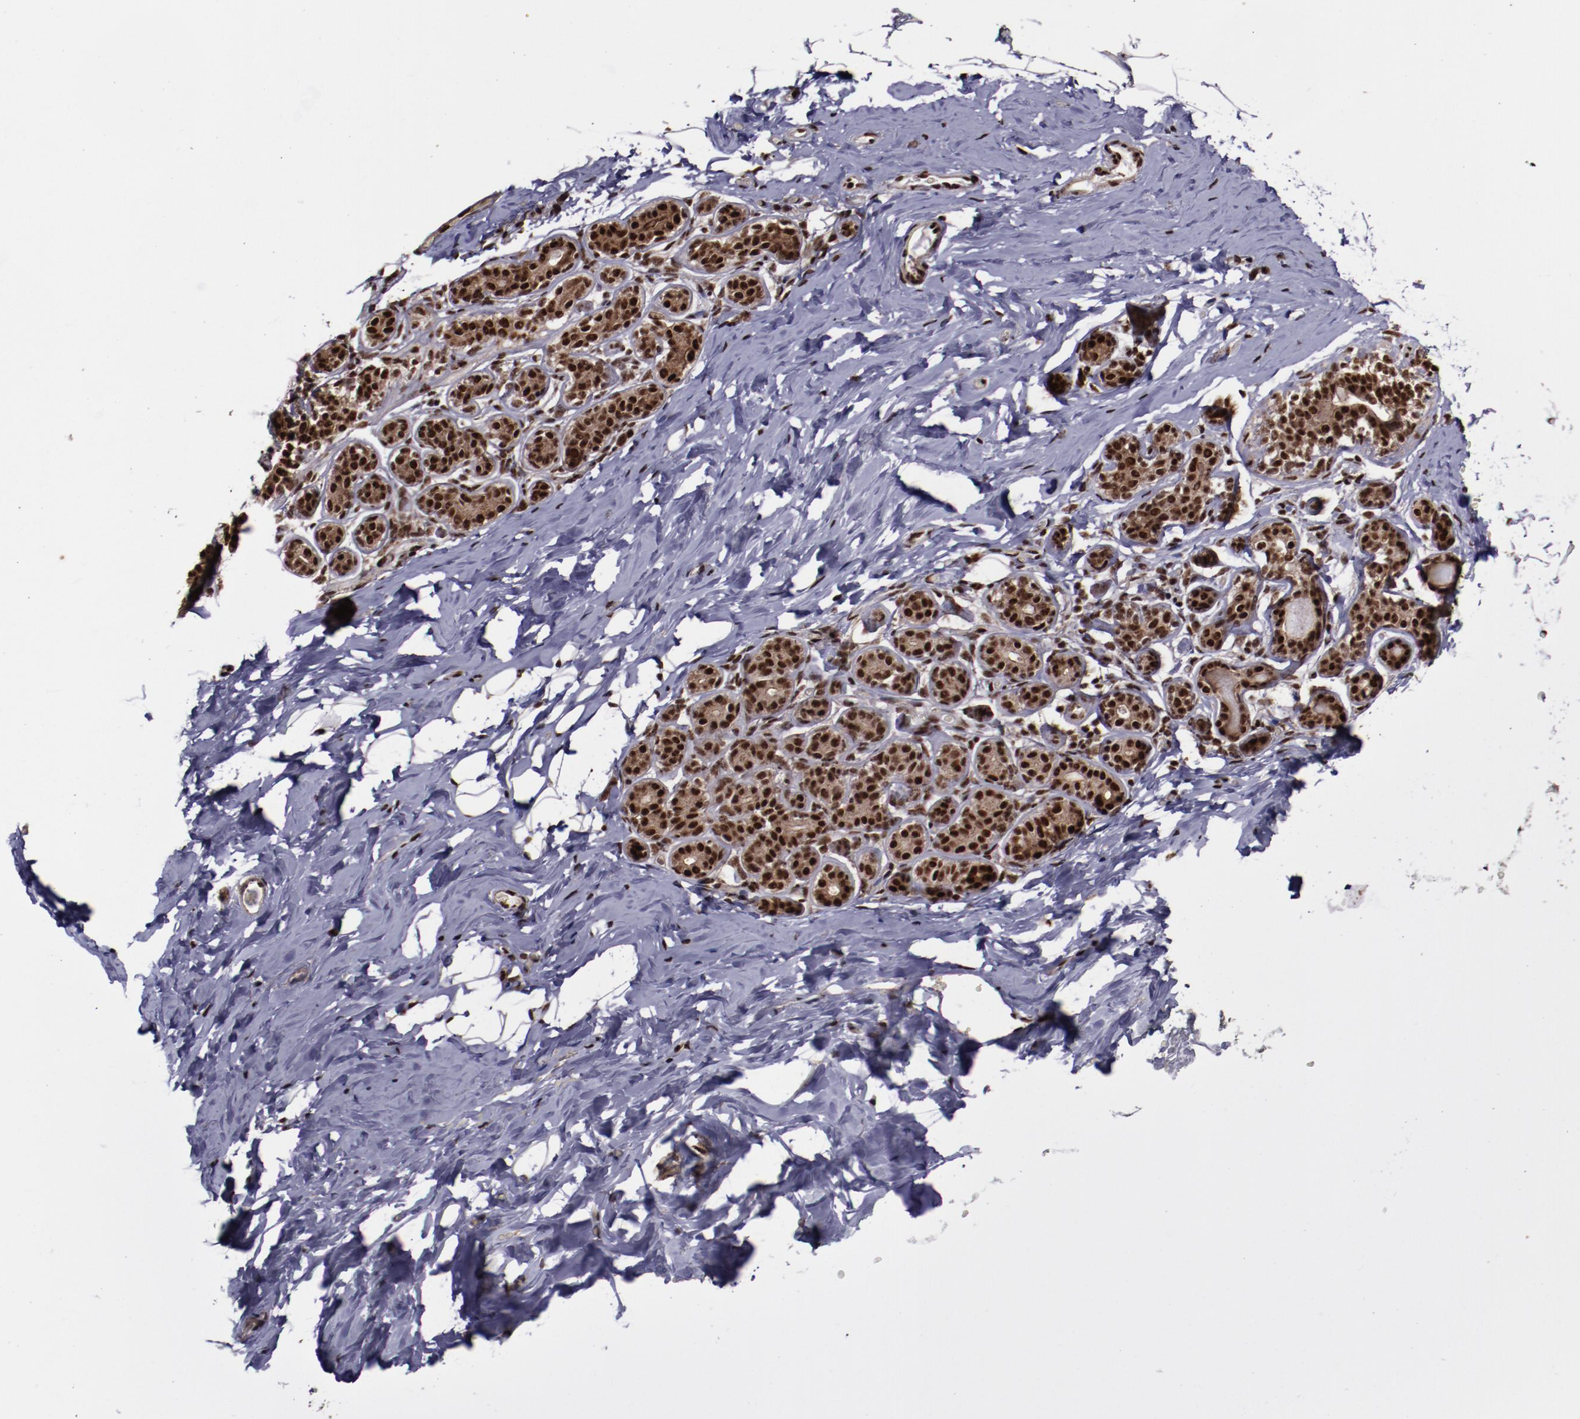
{"staining": {"intensity": "strong", "quantity": ">75%", "location": "nuclear"}, "tissue": "breast", "cell_type": "Adipocytes", "image_type": "normal", "snomed": [{"axis": "morphology", "description": "Normal tissue, NOS"}, {"axis": "topography", "description": "Breast"}, {"axis": "topography", "description": "Soft tissue"}], "caption": "Breast stained with a brown dye shows strong nuclear positive positivity in about >75% of adipocytes.", "gene": "SNW1", "patient": {"sex": "female", "age": 75}}